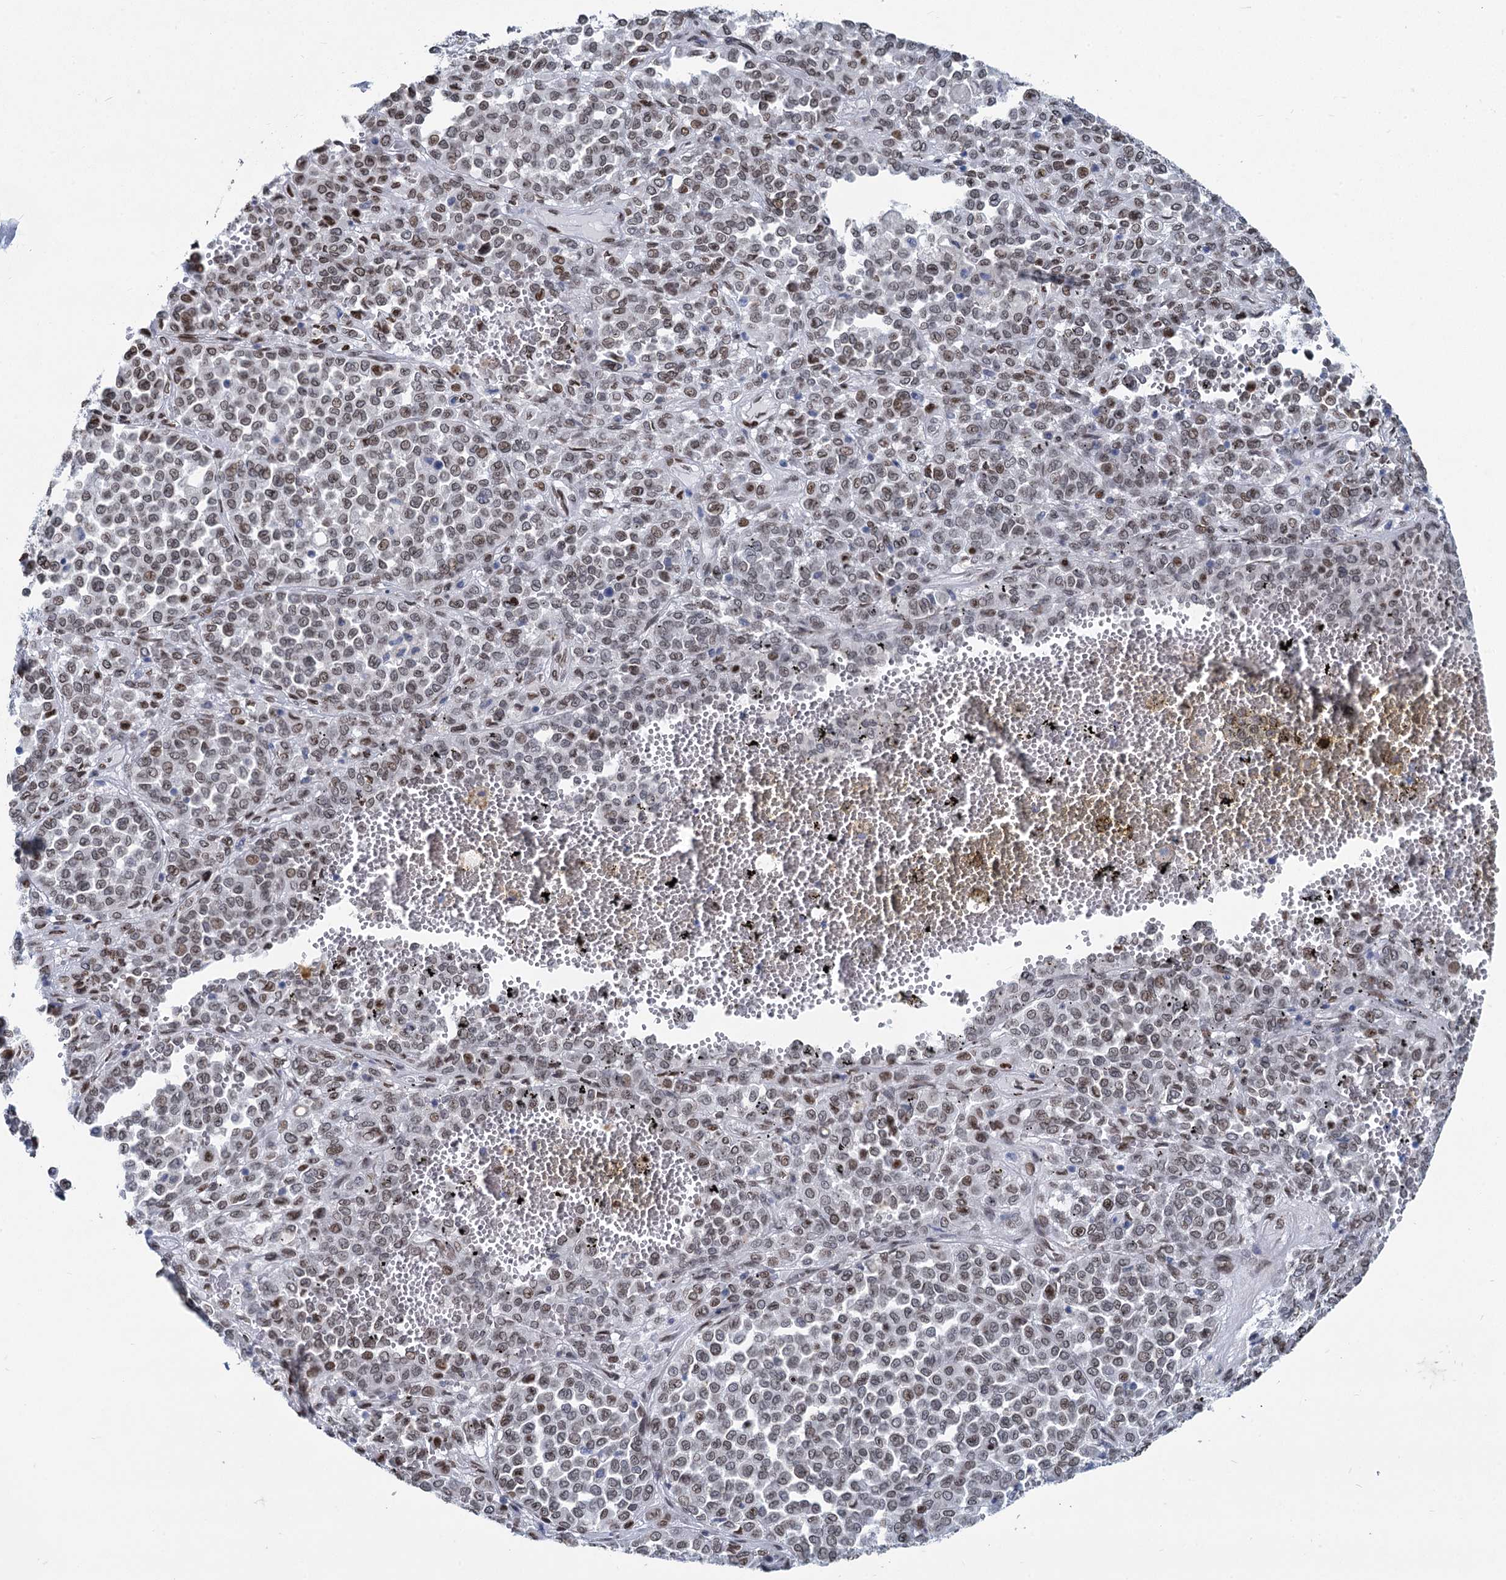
{"staining": {"intensity": "weak", "quantity": ">75%", "location": "nuclear"}, "tissue": "melanoma", "cell_type": "Tumor cells", "image_type": "cancer", "snomed": [{"axis": "morphology", "description": "Malignant melanoma, Metastatic site"}, {"axis": "topography", "description": "Pancreas"}], "caption": "Immunohistochemistry (IHC) image of neoplastic tissue: human malignant melanoma (metastatic site) stained using immunohistochemistry displays low levels of weak protein expression localized specifically in the nuclear of tumor cells, appearing as a nuclear brown color.", "gene": "PRSS35", "patient": {"sex": "female", "age": 30}}